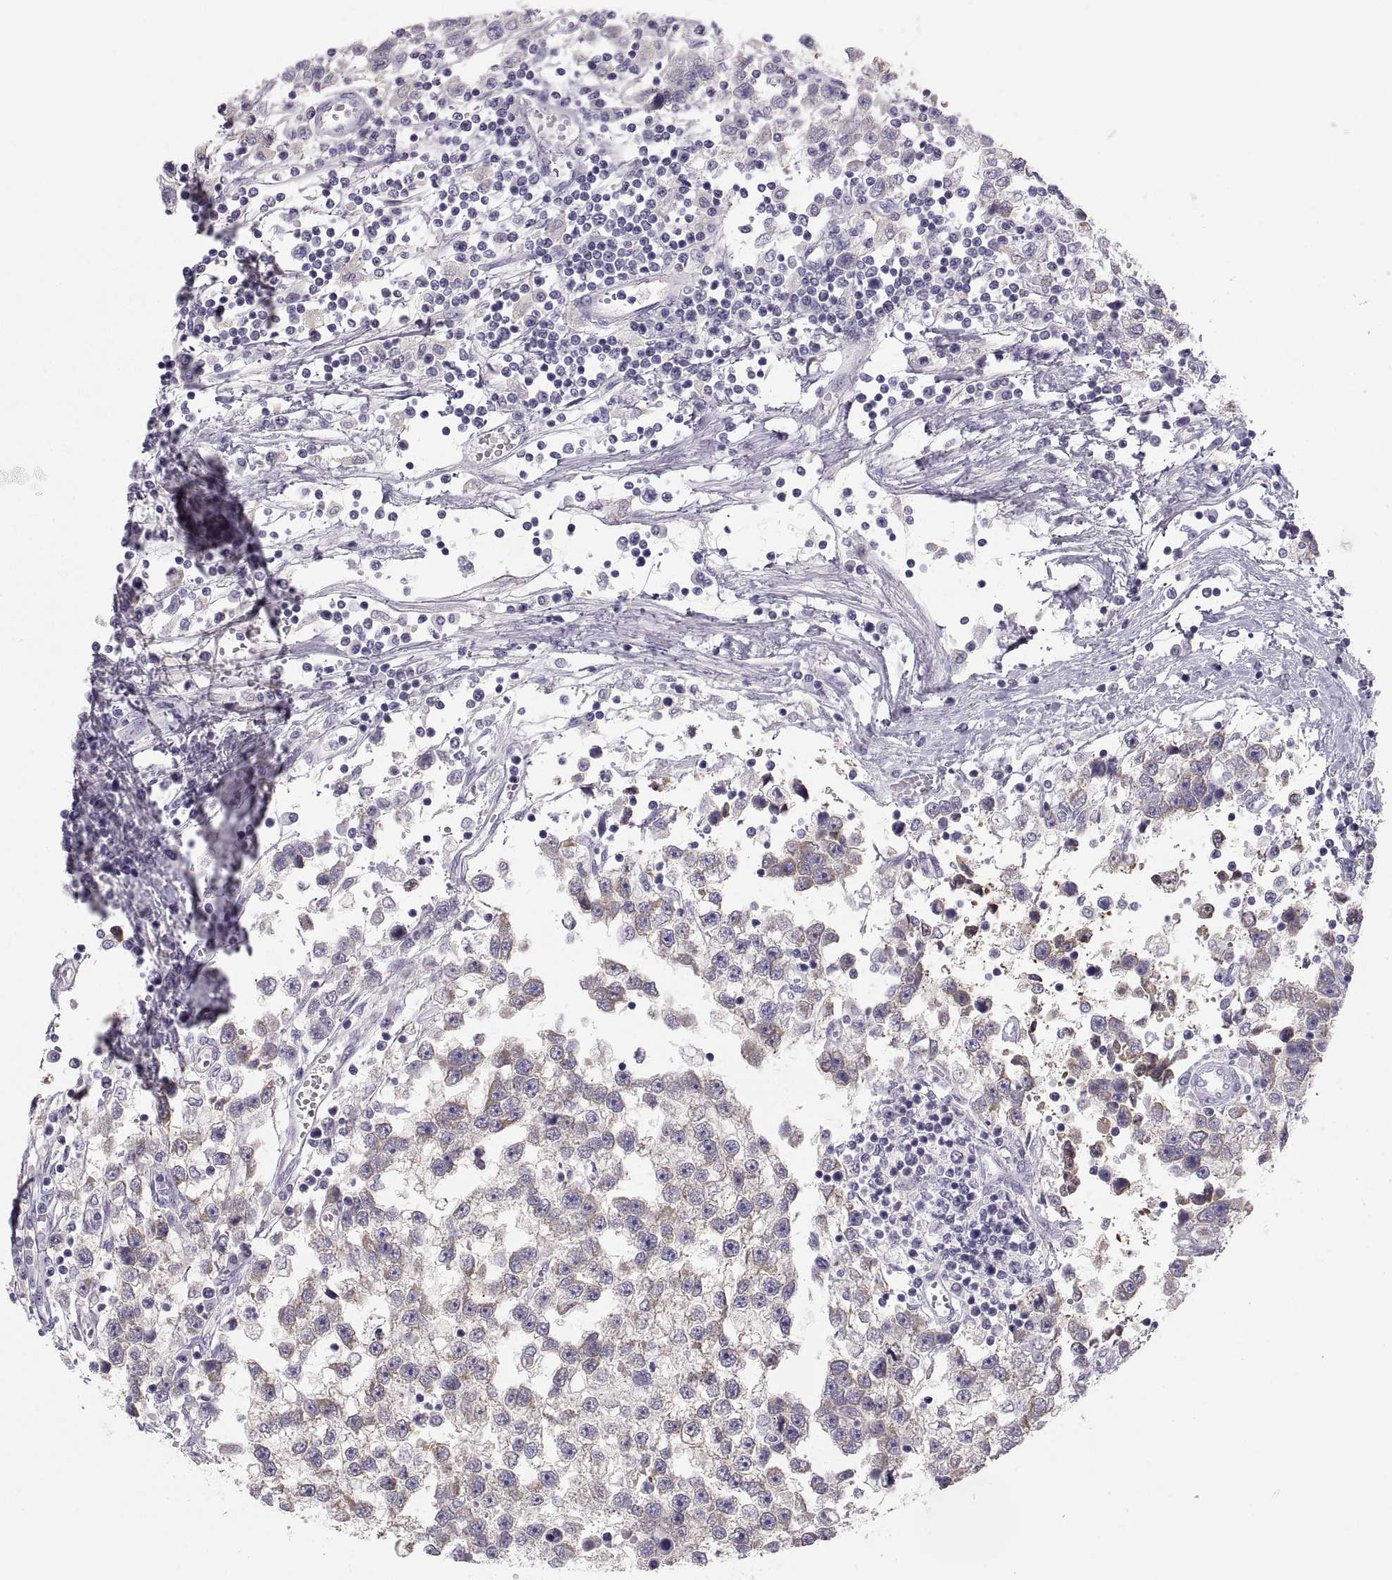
{"staining": {"intensity": "weak", "quantity": "<25%", "location": "cytoplasmic/membranous"}, "tissue": "testis cancer", "cell_type": "Tumor cells", "image_type": "cancer", "snomed": [{"axis": "morphology", "description": "Seminoma, NOS"}, {"axis": "topography", "description": "Testis"}], "caption": "Testis cancer was stained to show a protein in brown. There is no significant staining in tumor cells. (Brightfield microscopy of DAB immunohistochemistry at high magnification).", "gene": "MAGEB2", "patient": {"sex": "male", "age": 34}}